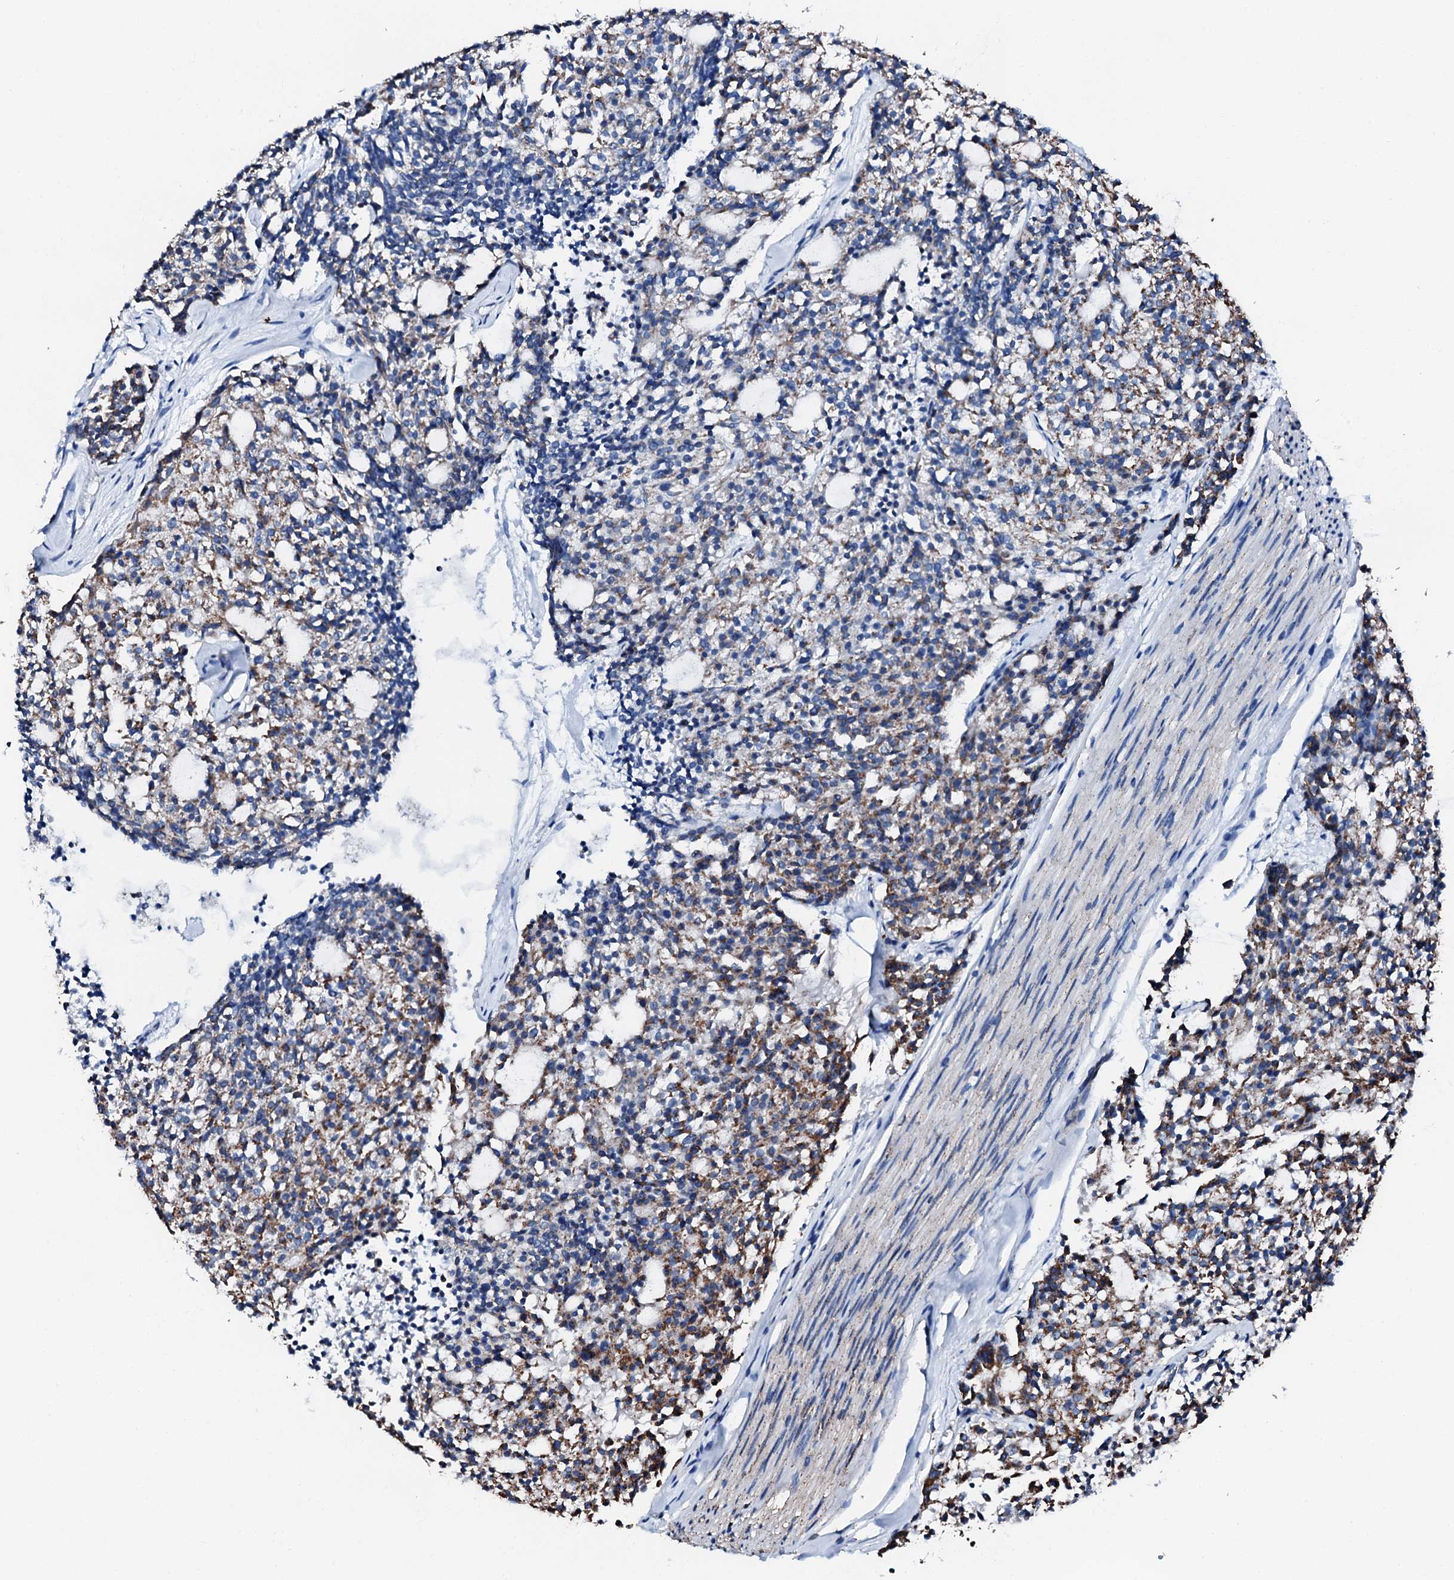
{"staining": {"intensity": "moderate", "quantity": "25%-75%", "location": "cytoplasmic/membranous"}, "tissue": "carcinoid", "cell_type": "Tumor cells", "image_type": "cancer", "snomed": [{"axis": "morphology", "description": "Carcinoid, malignant, NOS"}, {"axis": "topography", "description": "Pancreas"}], "caption": "Moderate cytoplasmic/membranous protein positivity is appreciated in about 25%-75% of tumor cells in malignant carcinoid.", "gene": "HADH", "patient": {"sex": "female", "age": 54}}